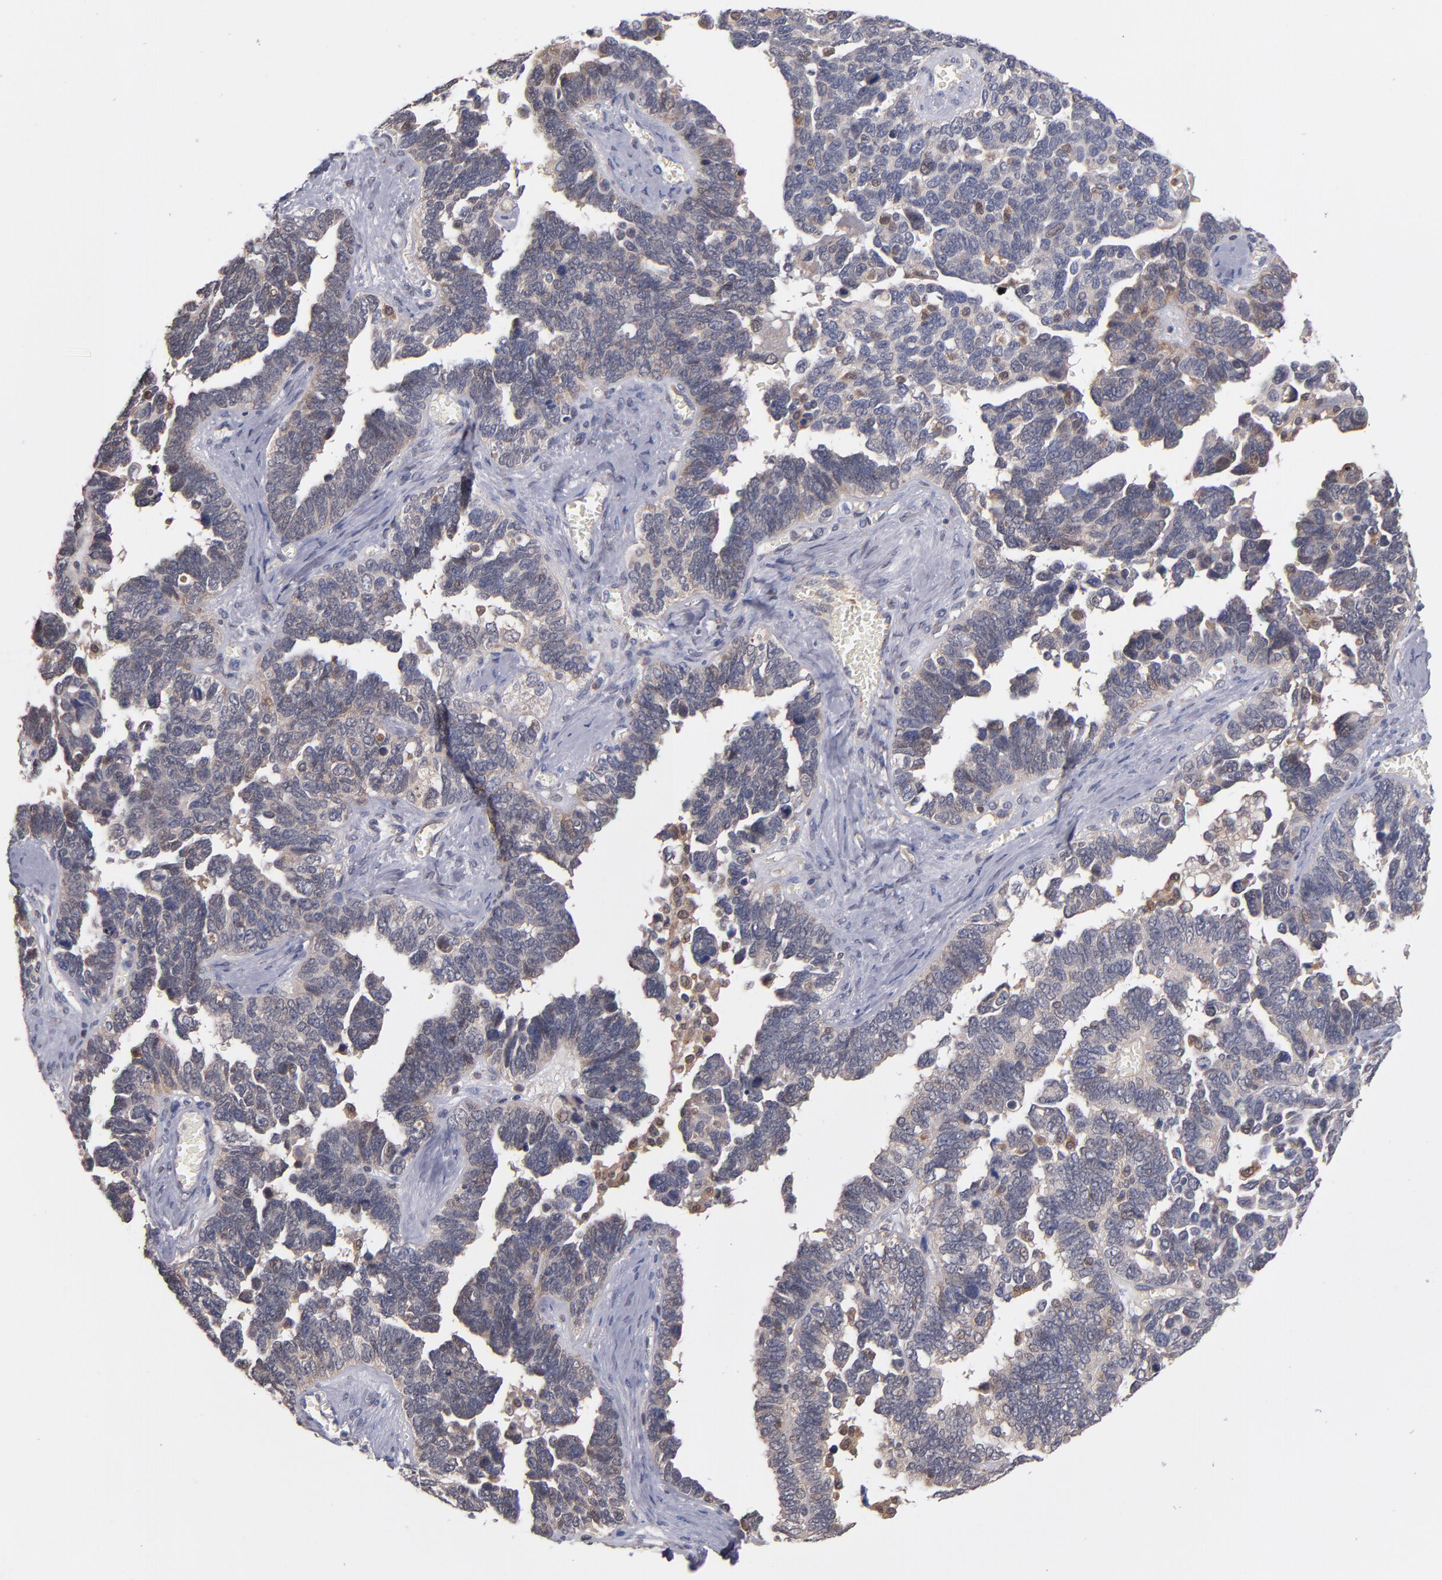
{"staining": {"intensity": "weak", "quantity": "25%-75%", "location": "cytoplasmic/membranous"}, "tissue": "ovarian cancer", "cell_type": "Tumor cells", "image_type": "cancer", "snomed": [{"axis": "morphology", "description": "Cystadenocarcinoma, serous, NOS"}, {"axis": "topography", "description": "Ovary"}], "caption": "Immunohistochemistry of human serous cystadenocarcinoma (ovarian) displays low levels of weak cytoplasmic/membranous expression in about 25%-75% of tumor cells. (IHC, brightfield microscopy, high magnification).", "gene": "GMFG", "patient": {"sex": "female", "age": 69}}